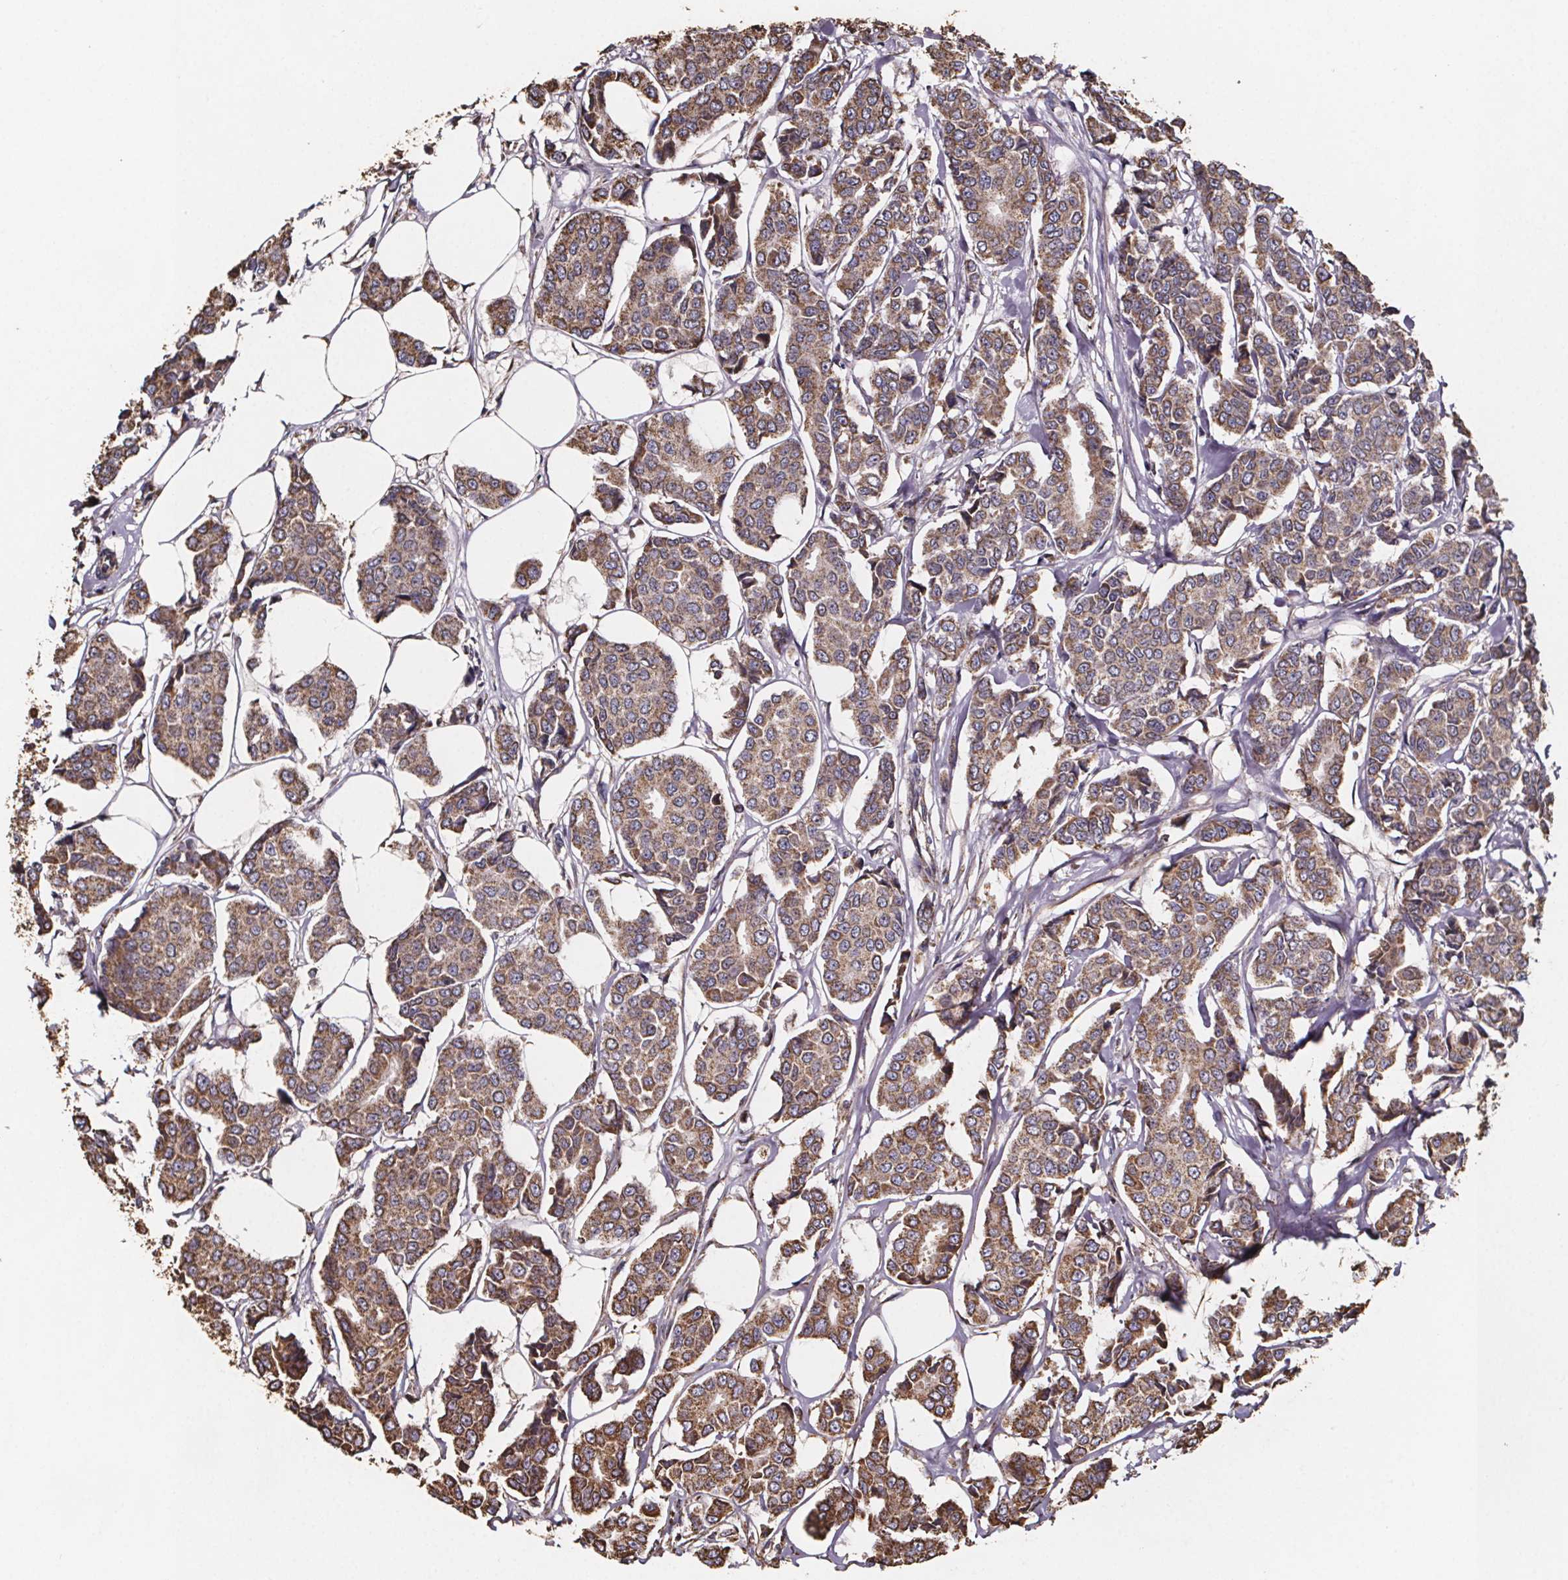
{"staining": {"intensity": "moderate", "quantity": ">75%", "location": "cytoplasmic/membranous"}, "tissue": "breast cancer", "cell_type": "Tumor cells", "image_type": "cancer", "snomed": [{"axis": "morphology", "description": "Duct carcinoma"}, {"axis": "topography", "description": "Breast"}], "caption": "Tumor cells display medium levels of moderate cytoplasmic/membranous staining in about >75% of cells in human breast cancer (invasive ductal carcinoma).", "gene": "SLC35D2", "patient": {"sex": "female", "age": 94}}